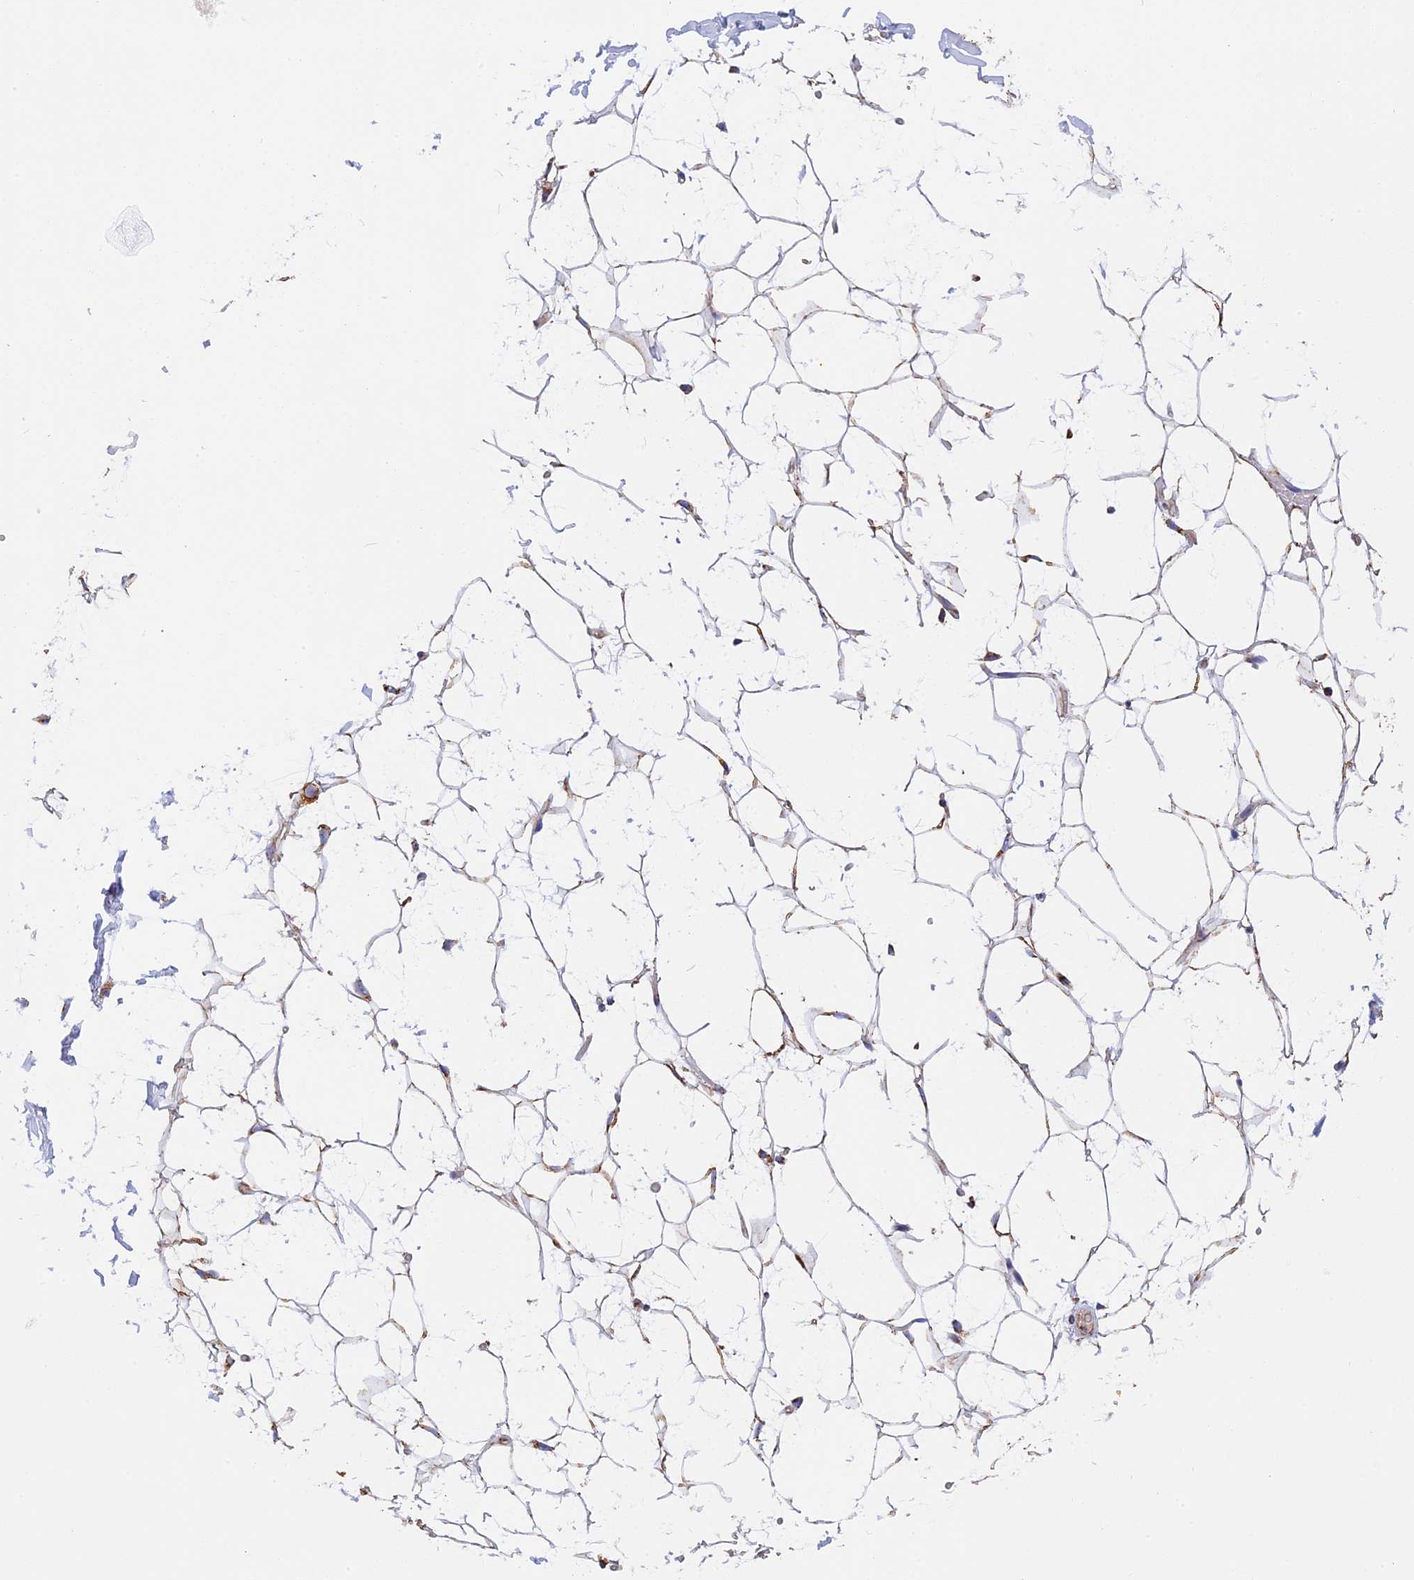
{"staining": {"intensity": "moderate", "quantity": ">75%", "location": "cytoplasmic/membranous"}, "tissue": "adipose tissue", "cell_type": "Adipocytes", "image_type": "normal", "snomed": [{"axis": "morphology", "description": "Normal tissue, NOS"}, {"axis": "topography", "description": "Breast"}], "caption": "A brown stain shows moderate cytoplasmic/membranous positivity of a protein in adipocytes of normal adipose tissue. The staining is performed using DAB (3,3'-diaminobenzidine) brown chromogen to label protein expression. The nuclei are counter-stained blue using hematoxylin.", "gene": "UQCRB", "patient": {"sex": "female", "age": 26}}